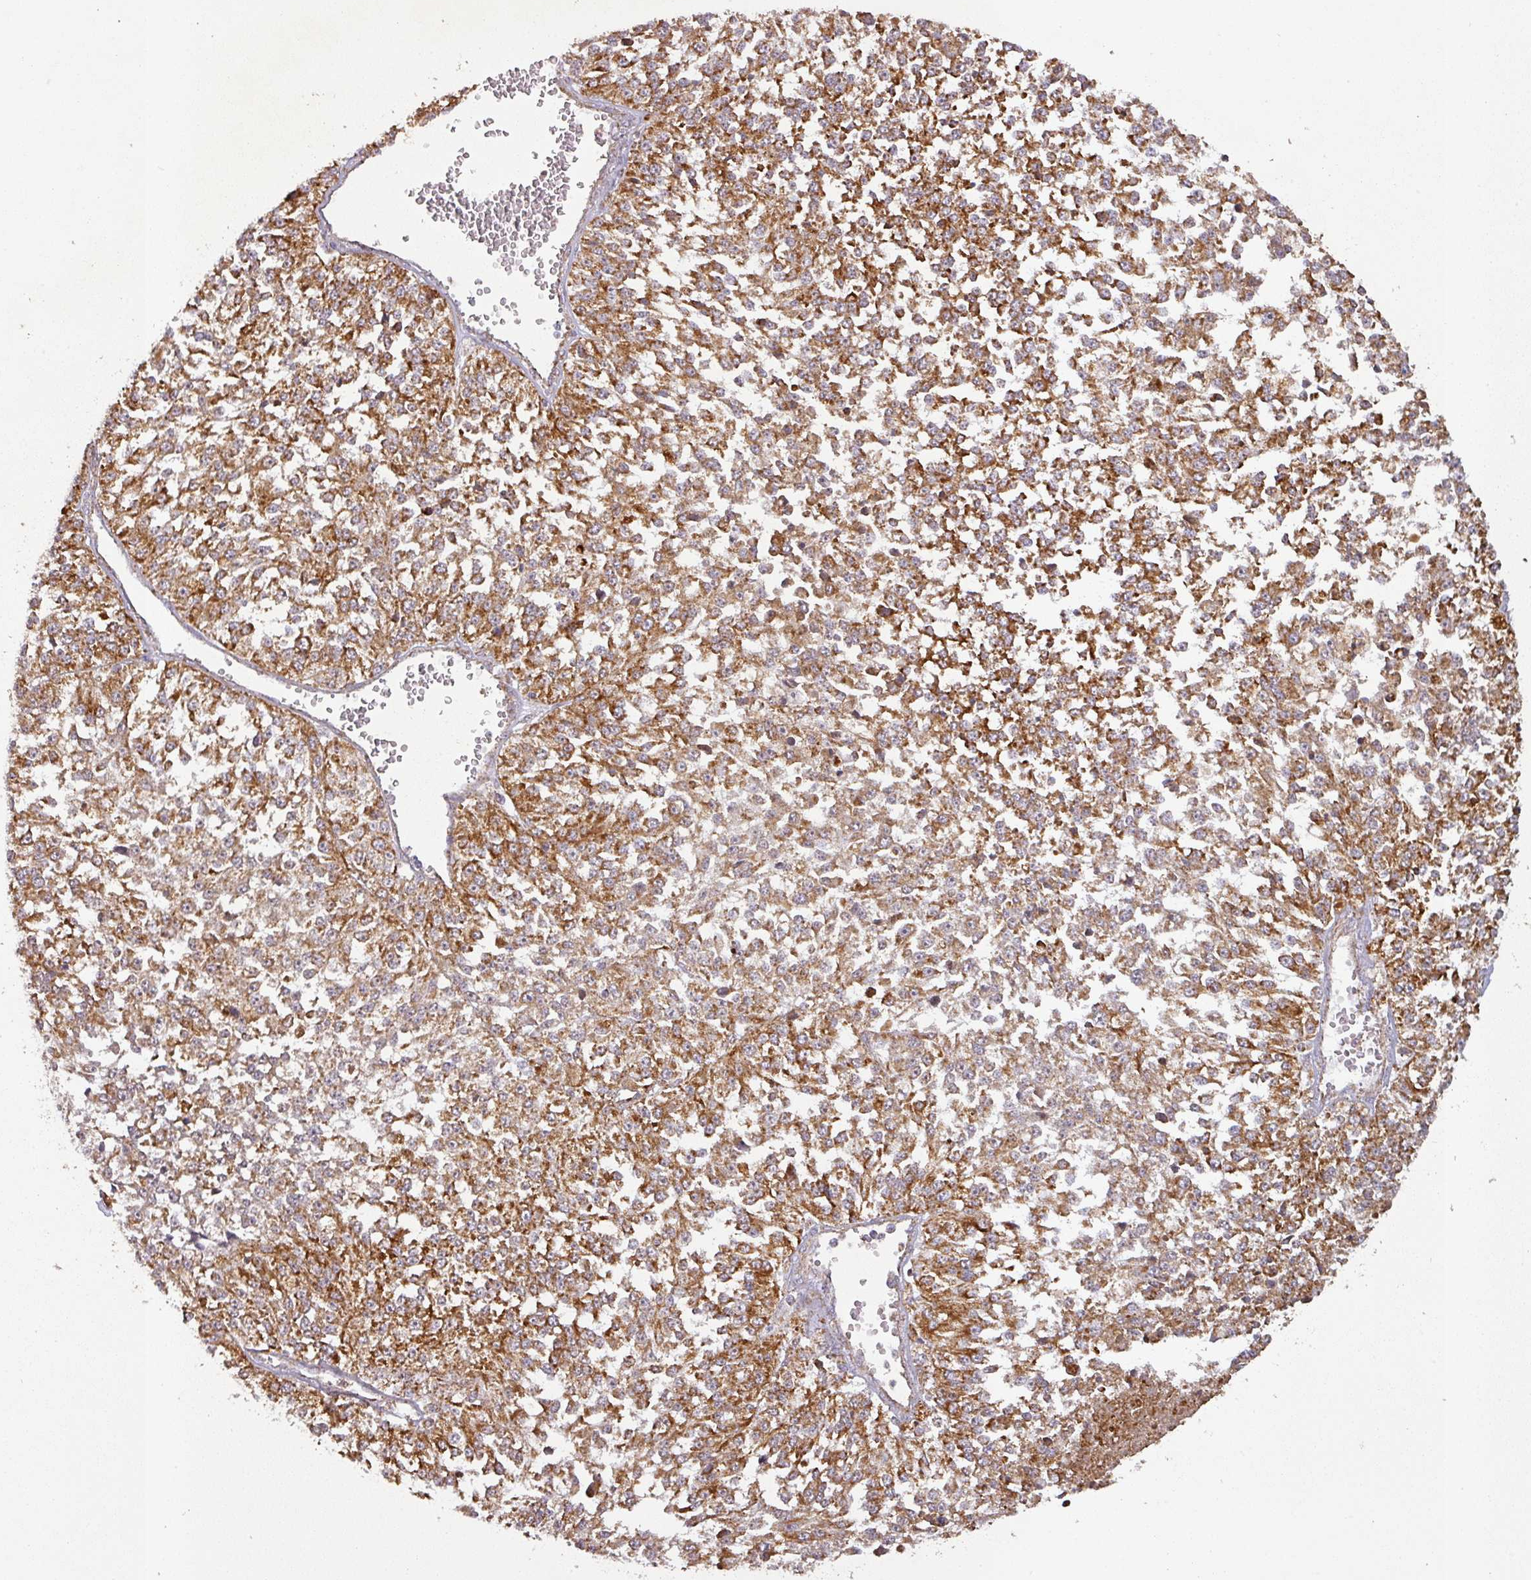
{"staining": {"intensity": "strong", "quantity": ">75%", "location": "cytoplasmic/membranous"}, "tissue": "melanoma", "cell_type": "Tumor cells", "image_type": "cancer", "snomed": [{"axis": "morphology", "description": "Malignant melanoma, NOS"}, {"axis": "topography", "description": "Skin"}], "caption": "An immunohistochemistry (IHC) photomicrograph of tumor tissue is shown. Protein staining in brown highlights strong cytoplasmic/membranous positivity in malignant melanoma within tumor cells.", "gene": "GPD2", "patient": {"sex": "female", "age": 64}}